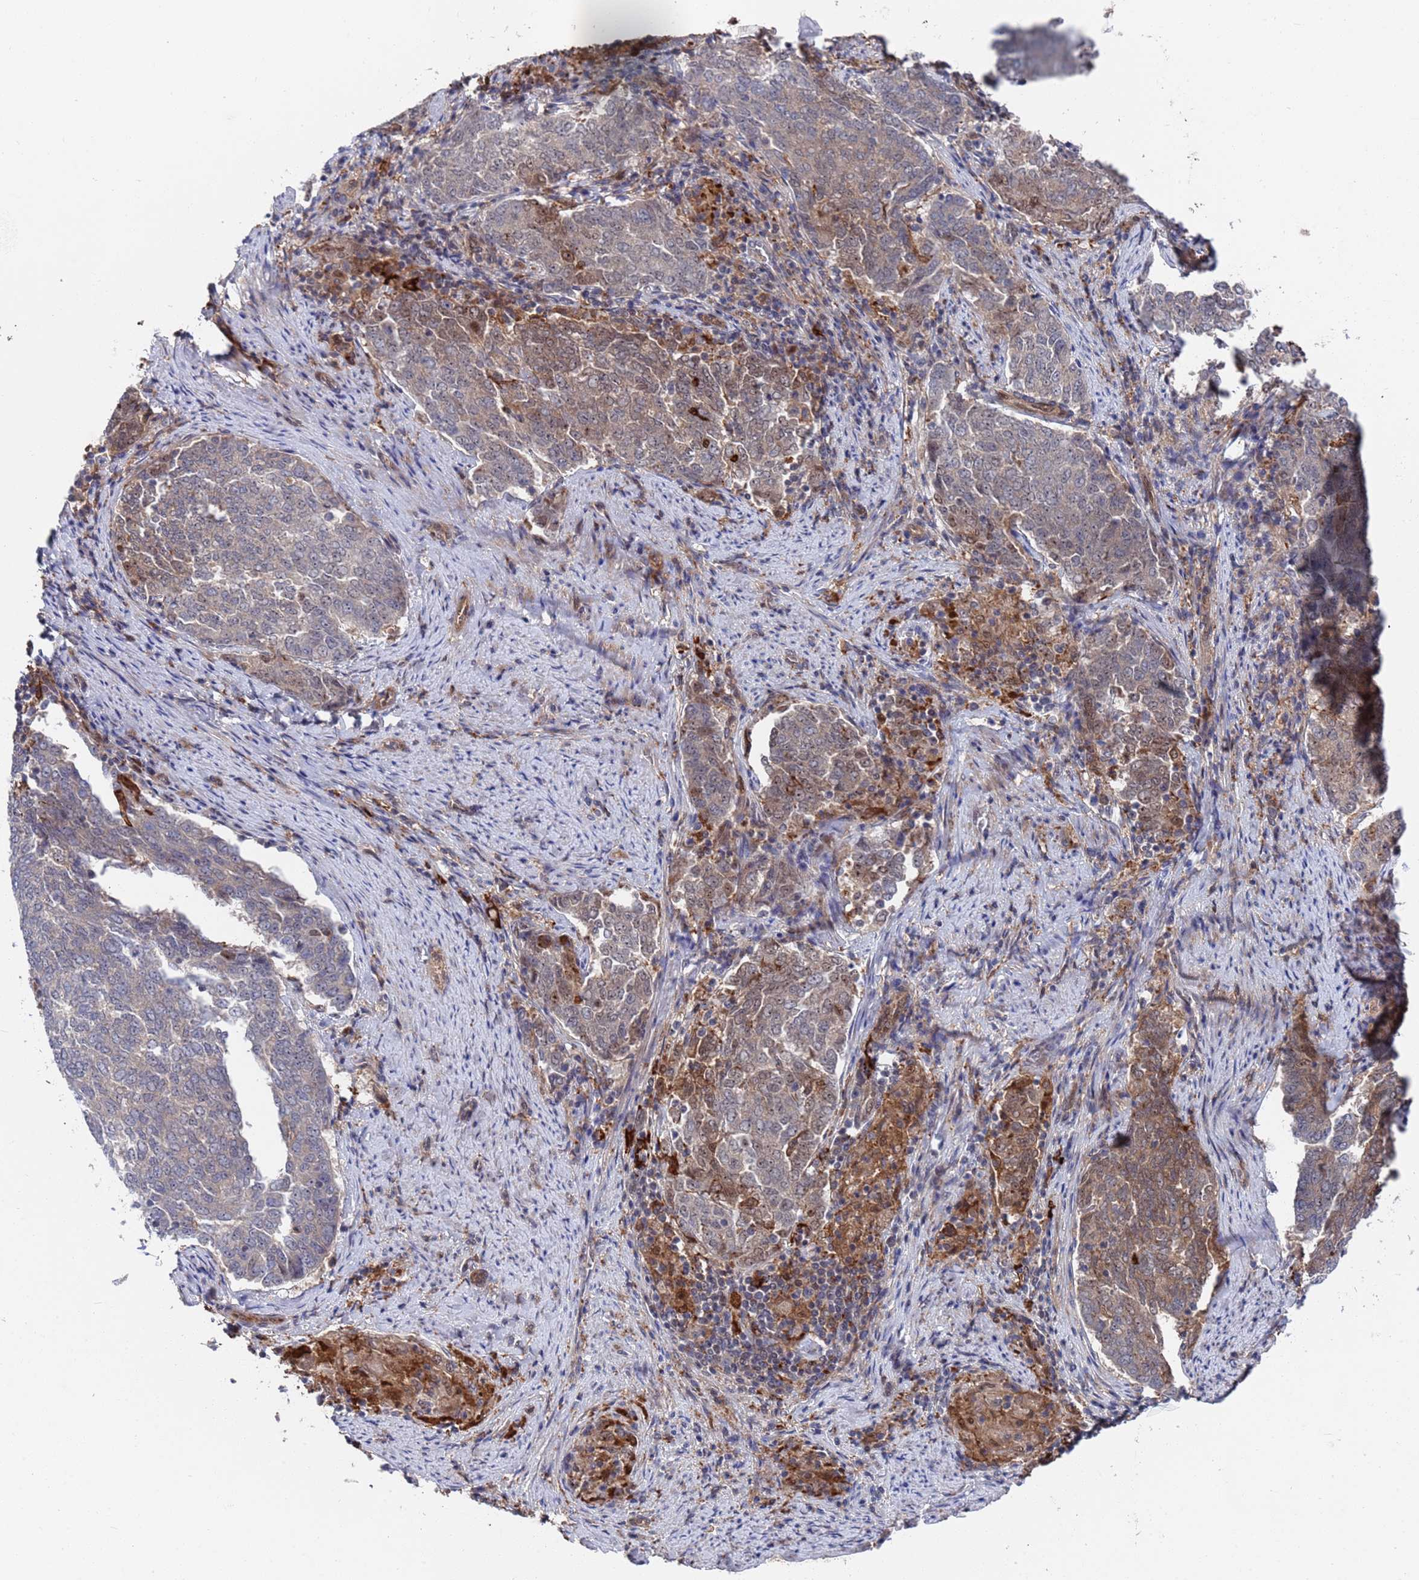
{"staining": {"intensity": "weak", "quantity": "25%-75%", "location": "cytoplasmic/membranous"}, "tissue": "endometrial cancer", "cell_type": "Tumor cells", "image_type": "cancer", "snomed": [{"axis": "morphology", "description": "Adenocarcinoma, NOS"}, {"axis": "topography", "description": "Endometrium"}], "caption": "Immunohistochemical staining of human endometrial adenocarcinoma exhibits low levels of weak cytoplasmic/membranous positivity in approximately 25%-75% of tumor cells.", "gene": "TMBIM6", "patient": {"sex": "female", "age": 80}}